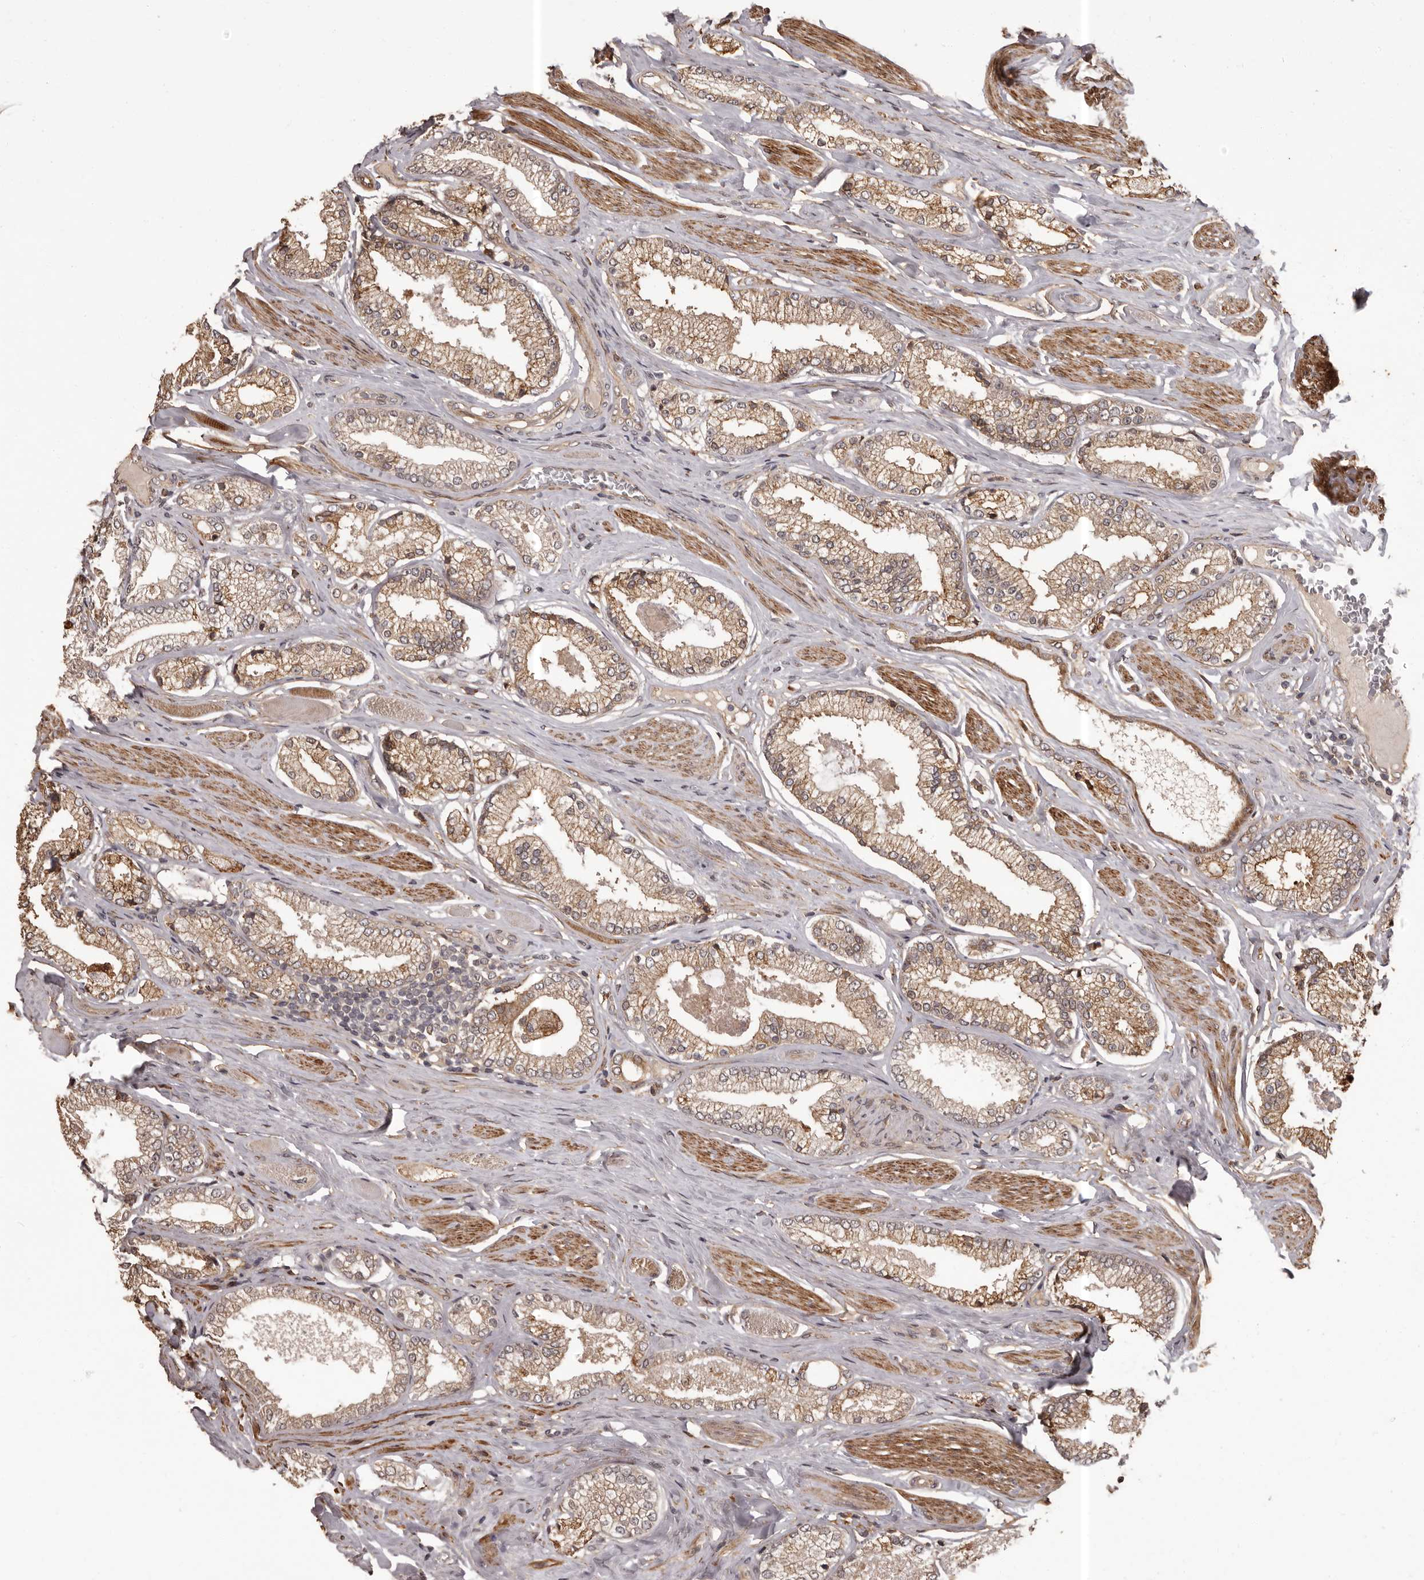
{"staining": {"intensity": "moderate", "quantity": ">75%", "location": "cytoplasmic/membranous"}, "tissue": "prostate cancer", "cell_type": "Tumor cells", "image_type": "cancer", "snomed": [{"axis": "morphology", "description": "Adenocarcinoma, Low grade"}, {"axis": "topography", "description": "Prostate"}], "caption": "Protein expression analysis of adenocarcinoma (low-grade) (prostate) displays moderate cytoplasmic/membranous positivity in approximately >75% of tumor cells. The staining is performed using DAB (3,3'-diaminobenzidine) brown chromogen to label protein expression. The nuclei are counter-stained blue using hematoxylin.", "gene": "SLITRK6", "patient": {"sex": "male", "age": 71}}